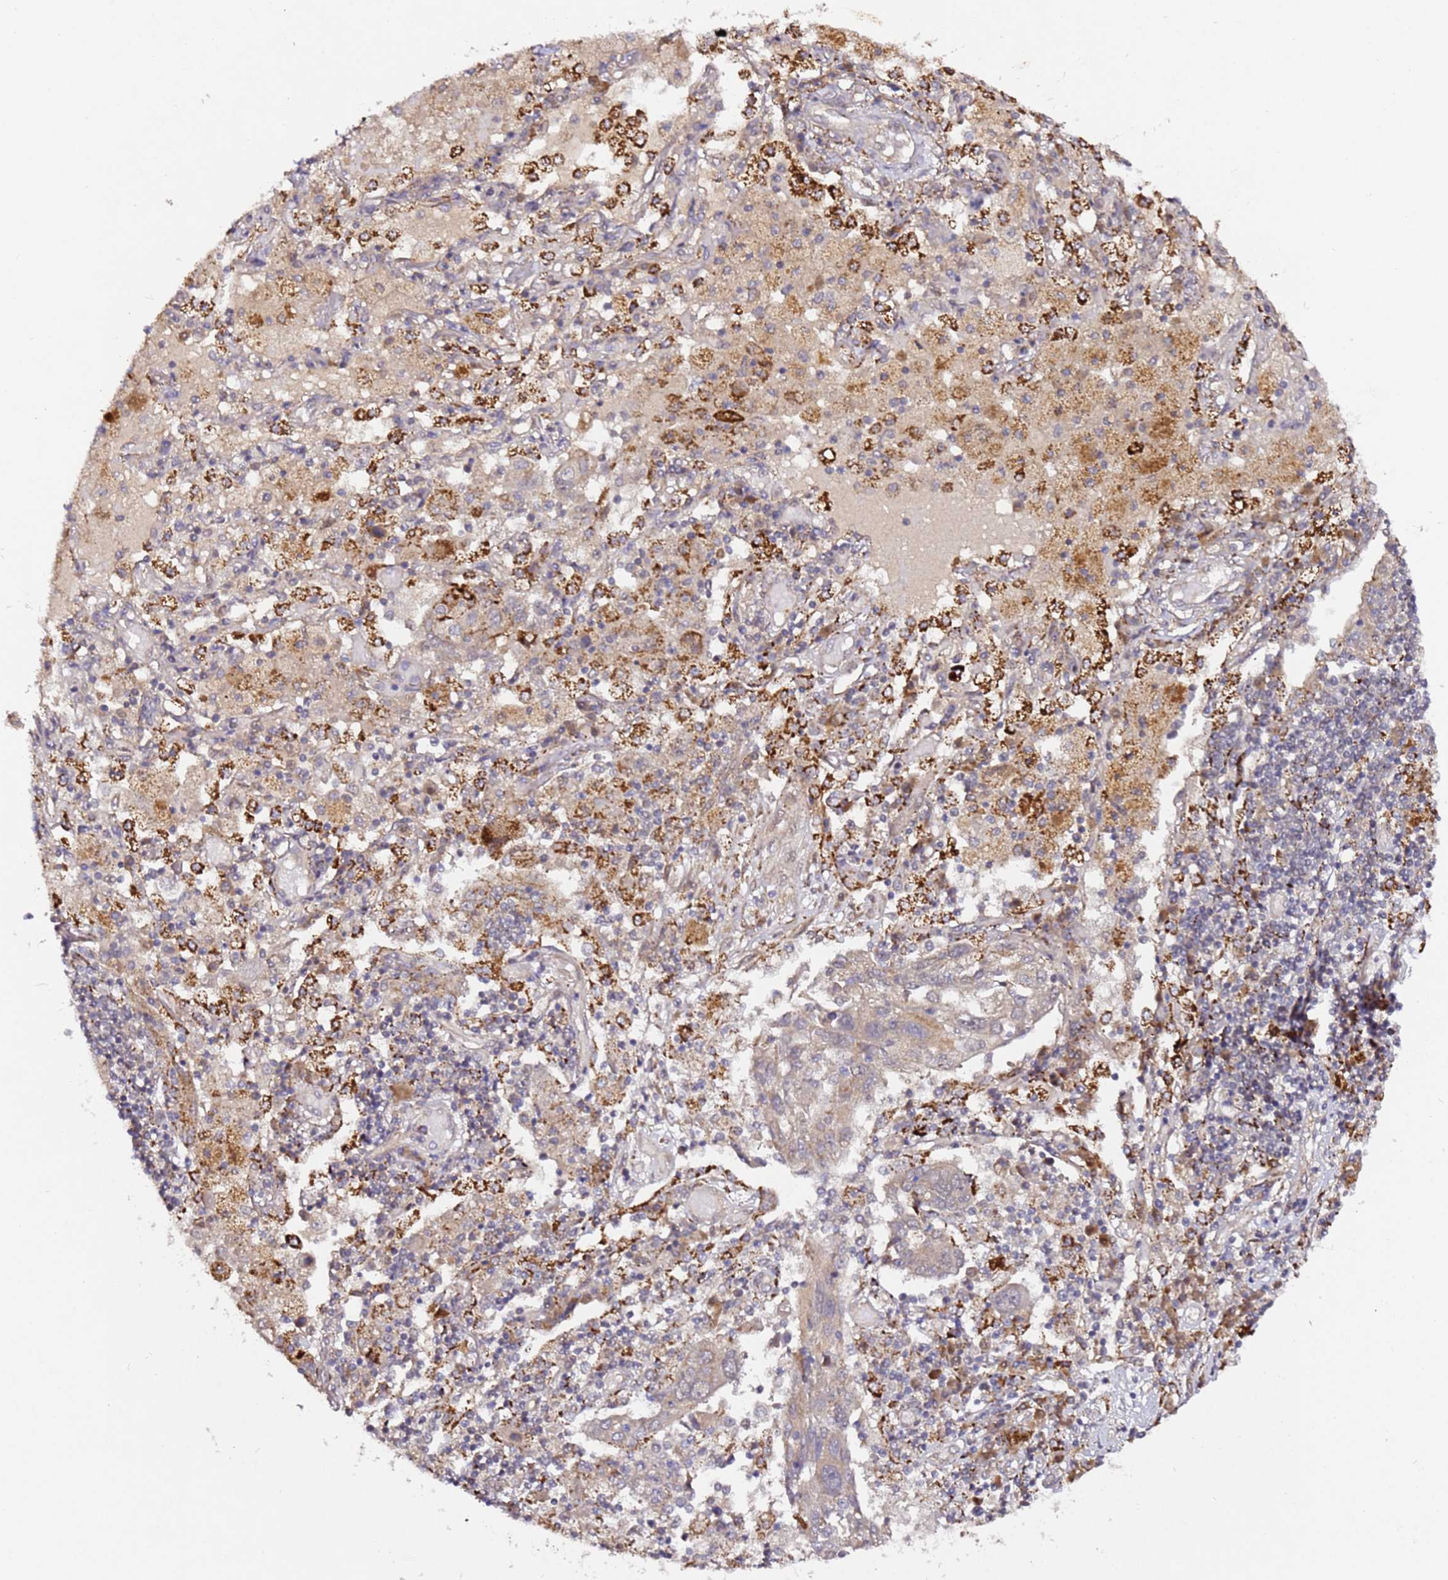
{"staining": {"intensity": "weak", "quantity": "<25%", "location": "cytoplasmic/membranous"}, "tissue": "lung cancer", "cell_type": "Tumor cells", "image_type": "cancer", "snomed": [{"axis": "morphology", "description": "Squamous cell carcinoma, NOS"}, {"axis": "topography", "description": "Lung"}], "caption": "This is an IHC photomicrograph of human squamous cell carcinoma (lung). There is no positivity in tumor cells.", "gene": "ALG11", "patient": {"sex": "male", "age": 65}}